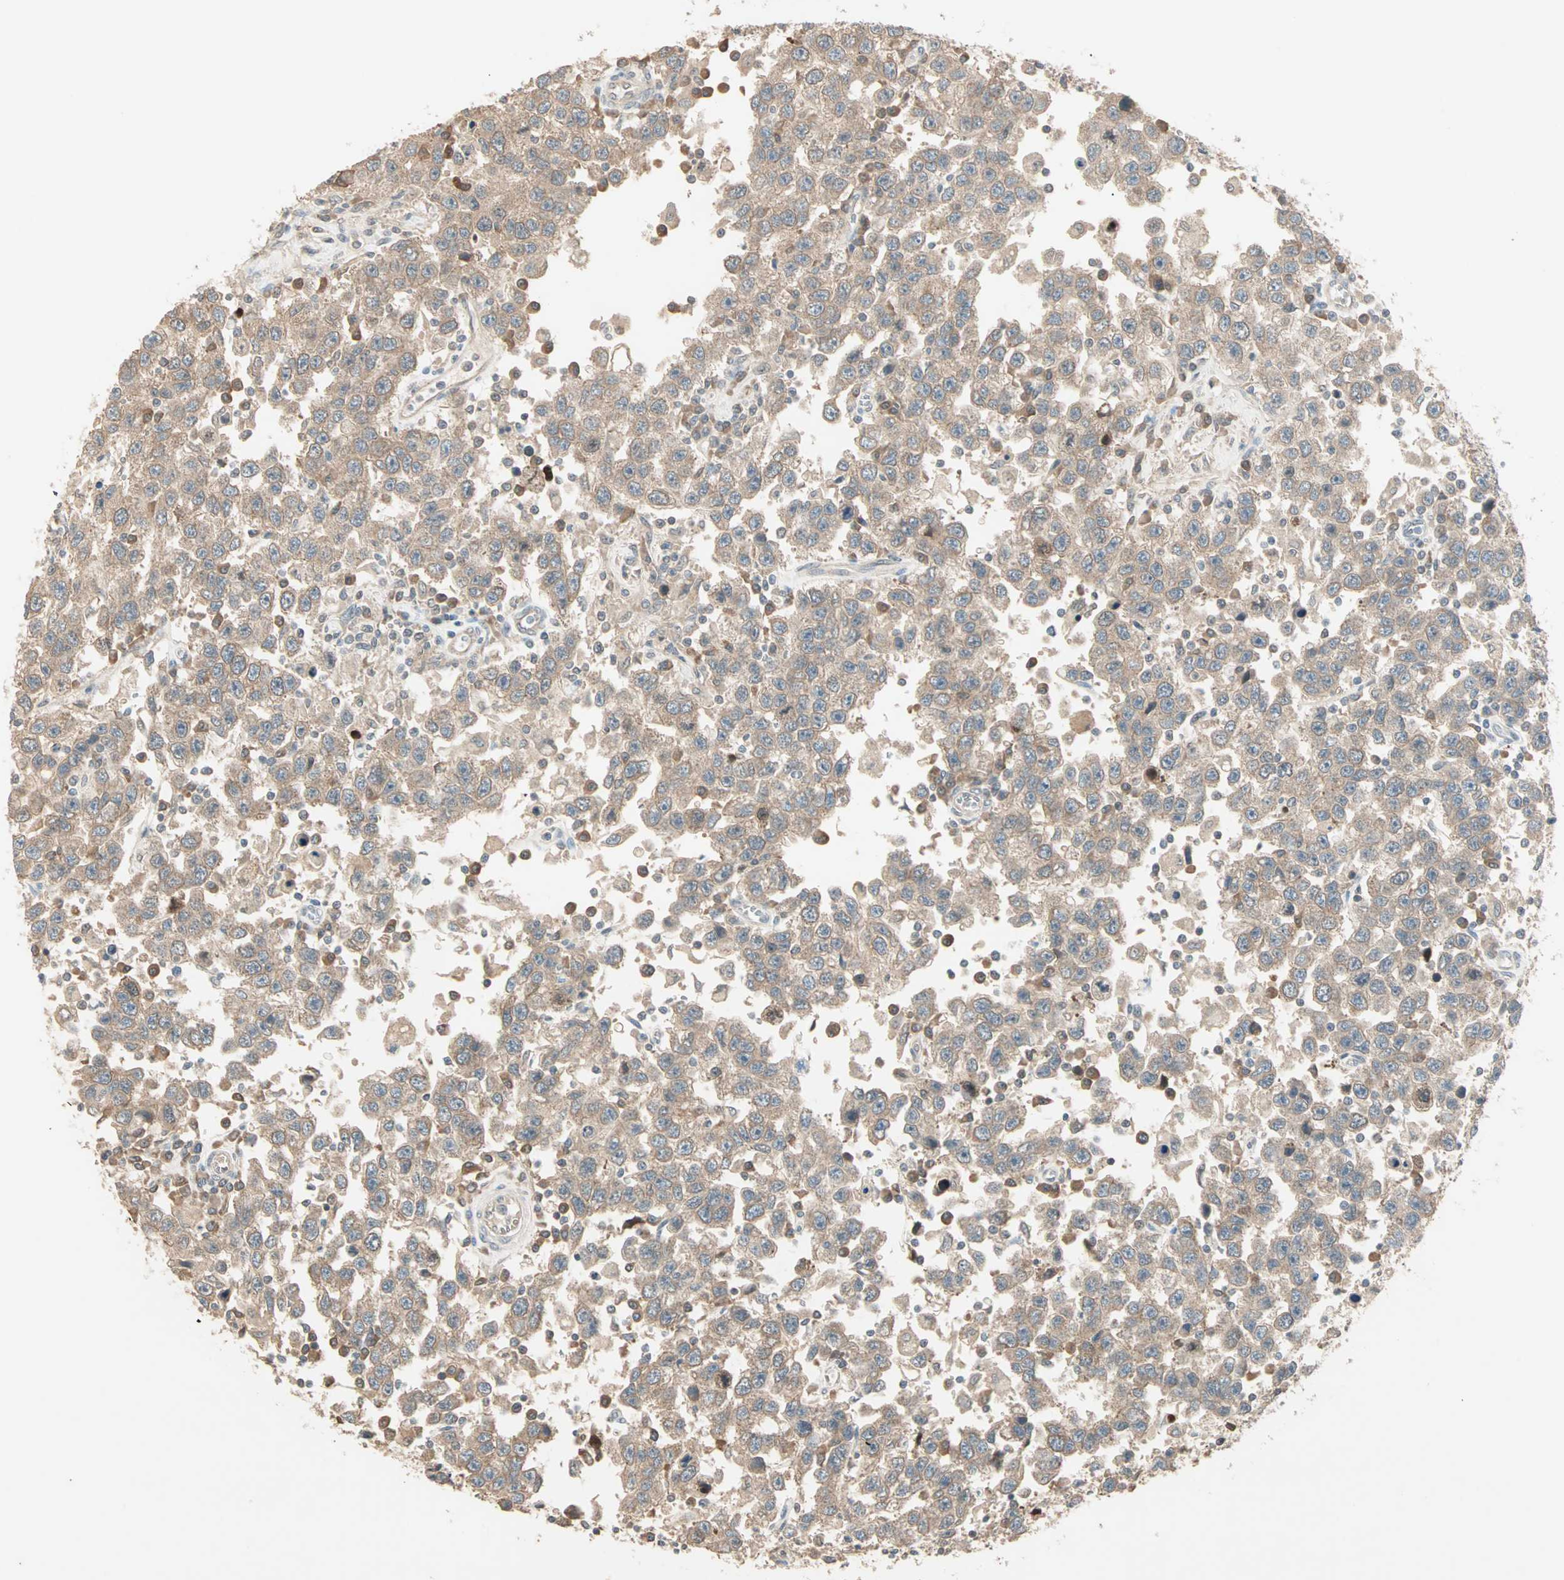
{"staining": {"intensity": "moderate", "quantity": ">75%", "location": "cytoplasmic/membranous"}, "tissue": "testis cancer", "cell_type": "Tumor cells", "image_type": "cancer", "snomed": [{"axis": "morphology", "description": "Seminoma, NOS"}, {"axis": "topography", "description": "Testis"}], "caption": "Tumor cells reveal medium levels of moderate cytoplasmic/membranous staining in about >75% of cells in human seminoma (testis).", "gene": "TTF2", "patient": {"sex": "male", "age": 41}}